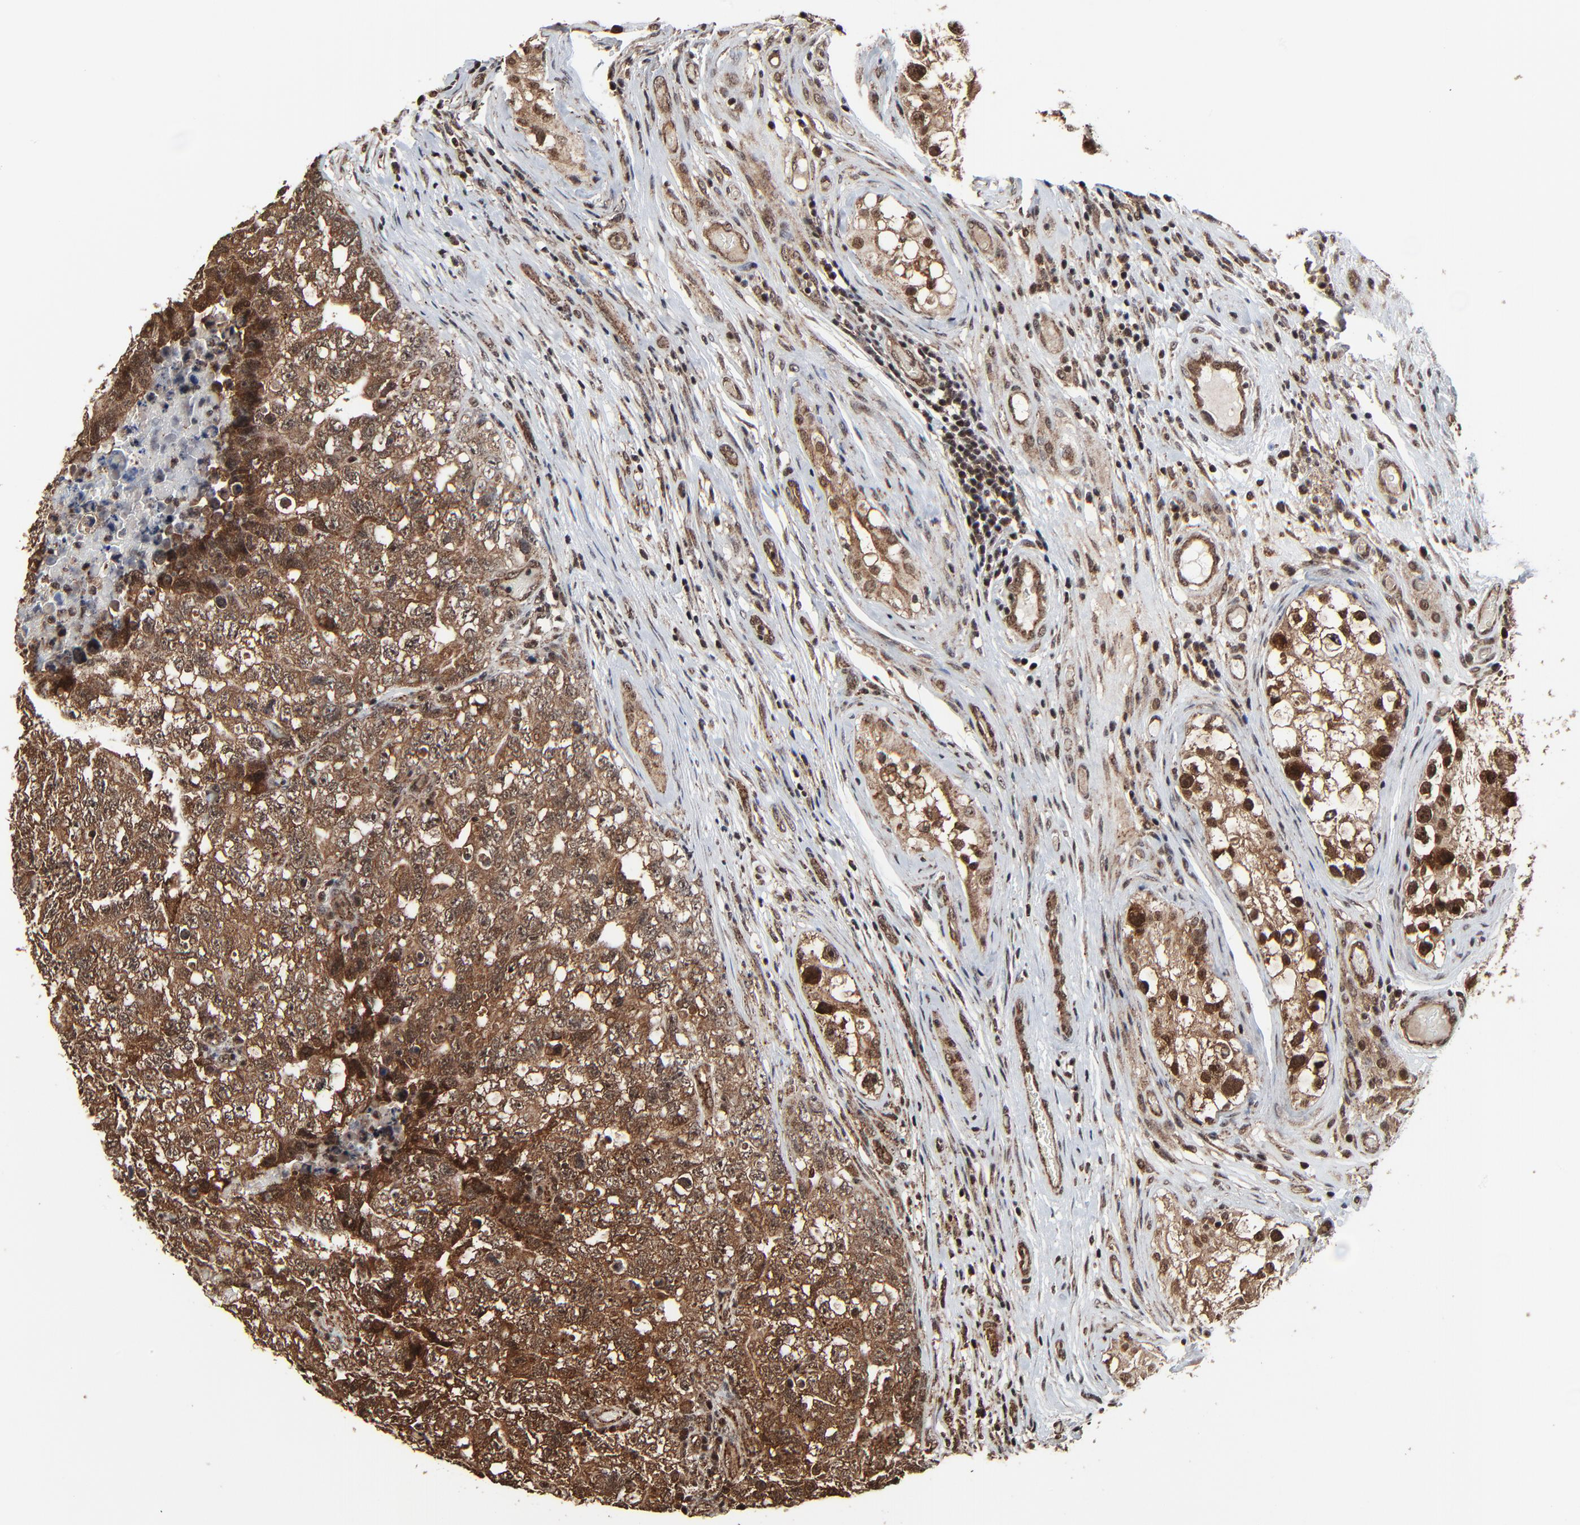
{"staining": {"intensity": "moderate", "quantity": ">75%", "location": "cytoplasmic/membranous,nuclear"}, "tissue": "testis cancer", "cell_type": "Tumor cells", "image_type": "cancer", "snomed": [{"axis": "morphology", "description": "Carcinoma, Embryonal, NOS"}, {"axis": "topography", "description": "Testis"}], "caption": "Immunohistochemical staining of human testis cancer displays medium levels of moderate cytoplasmic/membranous and nuclear positivity in about >75% of tumor cells.", "gene": "RHOJ", "patient": {"sex": "male", "age": 31}}